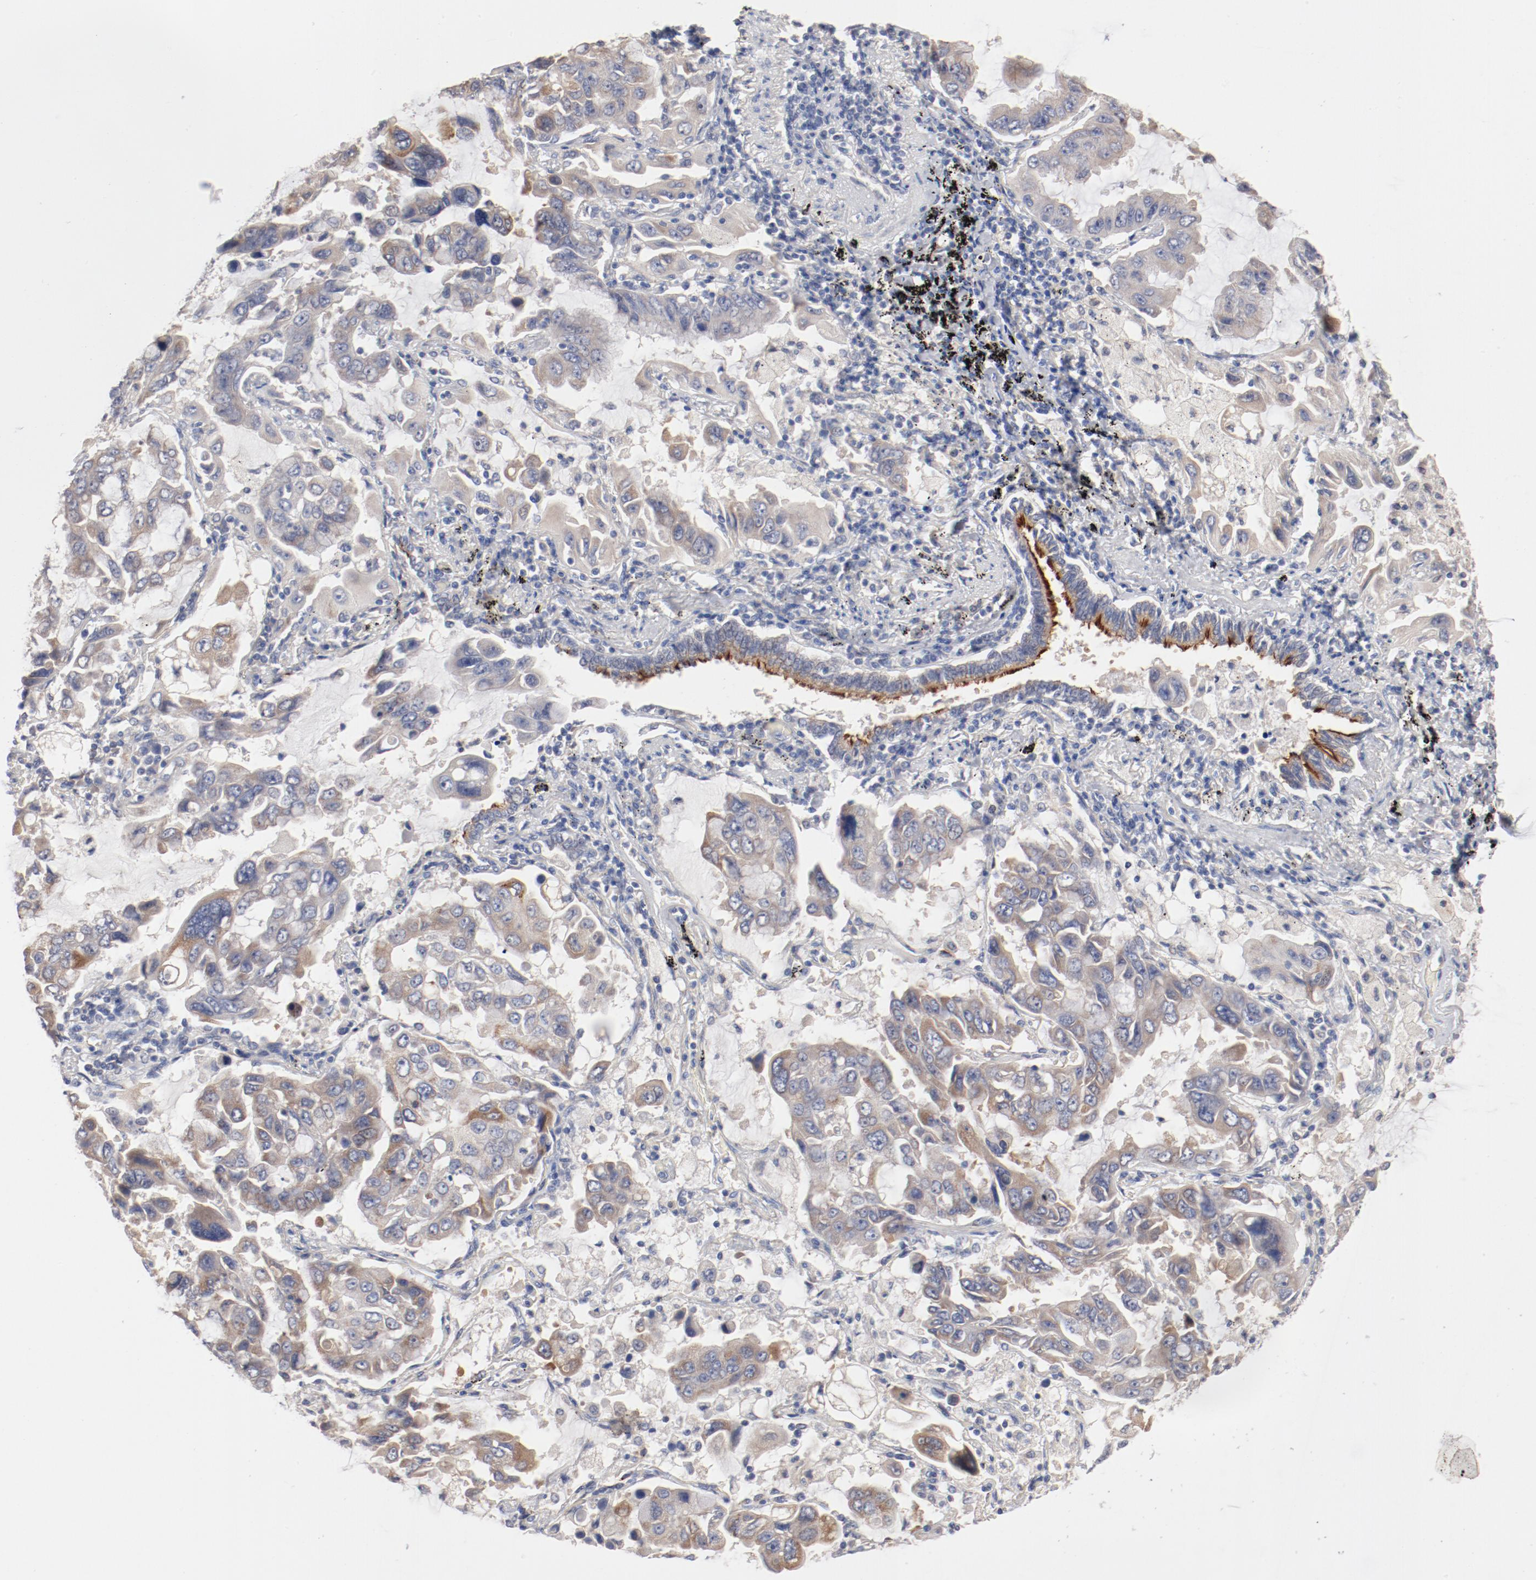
{"staining": {"intensity": "weak", "quantity": "25%-75%", "location": "cytoplasmic/membranous"}, "tissue": "lung cancer", "cell_type": "Tumor cells", "image_type": "cancer", "snomed": [{"axis": "morphology", "description": "Adenocarcinoma, NOS"}, {"axis": "topography", "description": "Lung"}], "caption": "Immunohistochemistry image of neoplastic tissue: lung adenocarcinoma stained using IHC shows low levels of weak protein expression localized specifically in the cytoplasmic/membranous of tumor cells, appearing as a cytoplasmic/membranous brown color.", "gene": "AK7", "patient": {"sex": "male", "age": 64}}